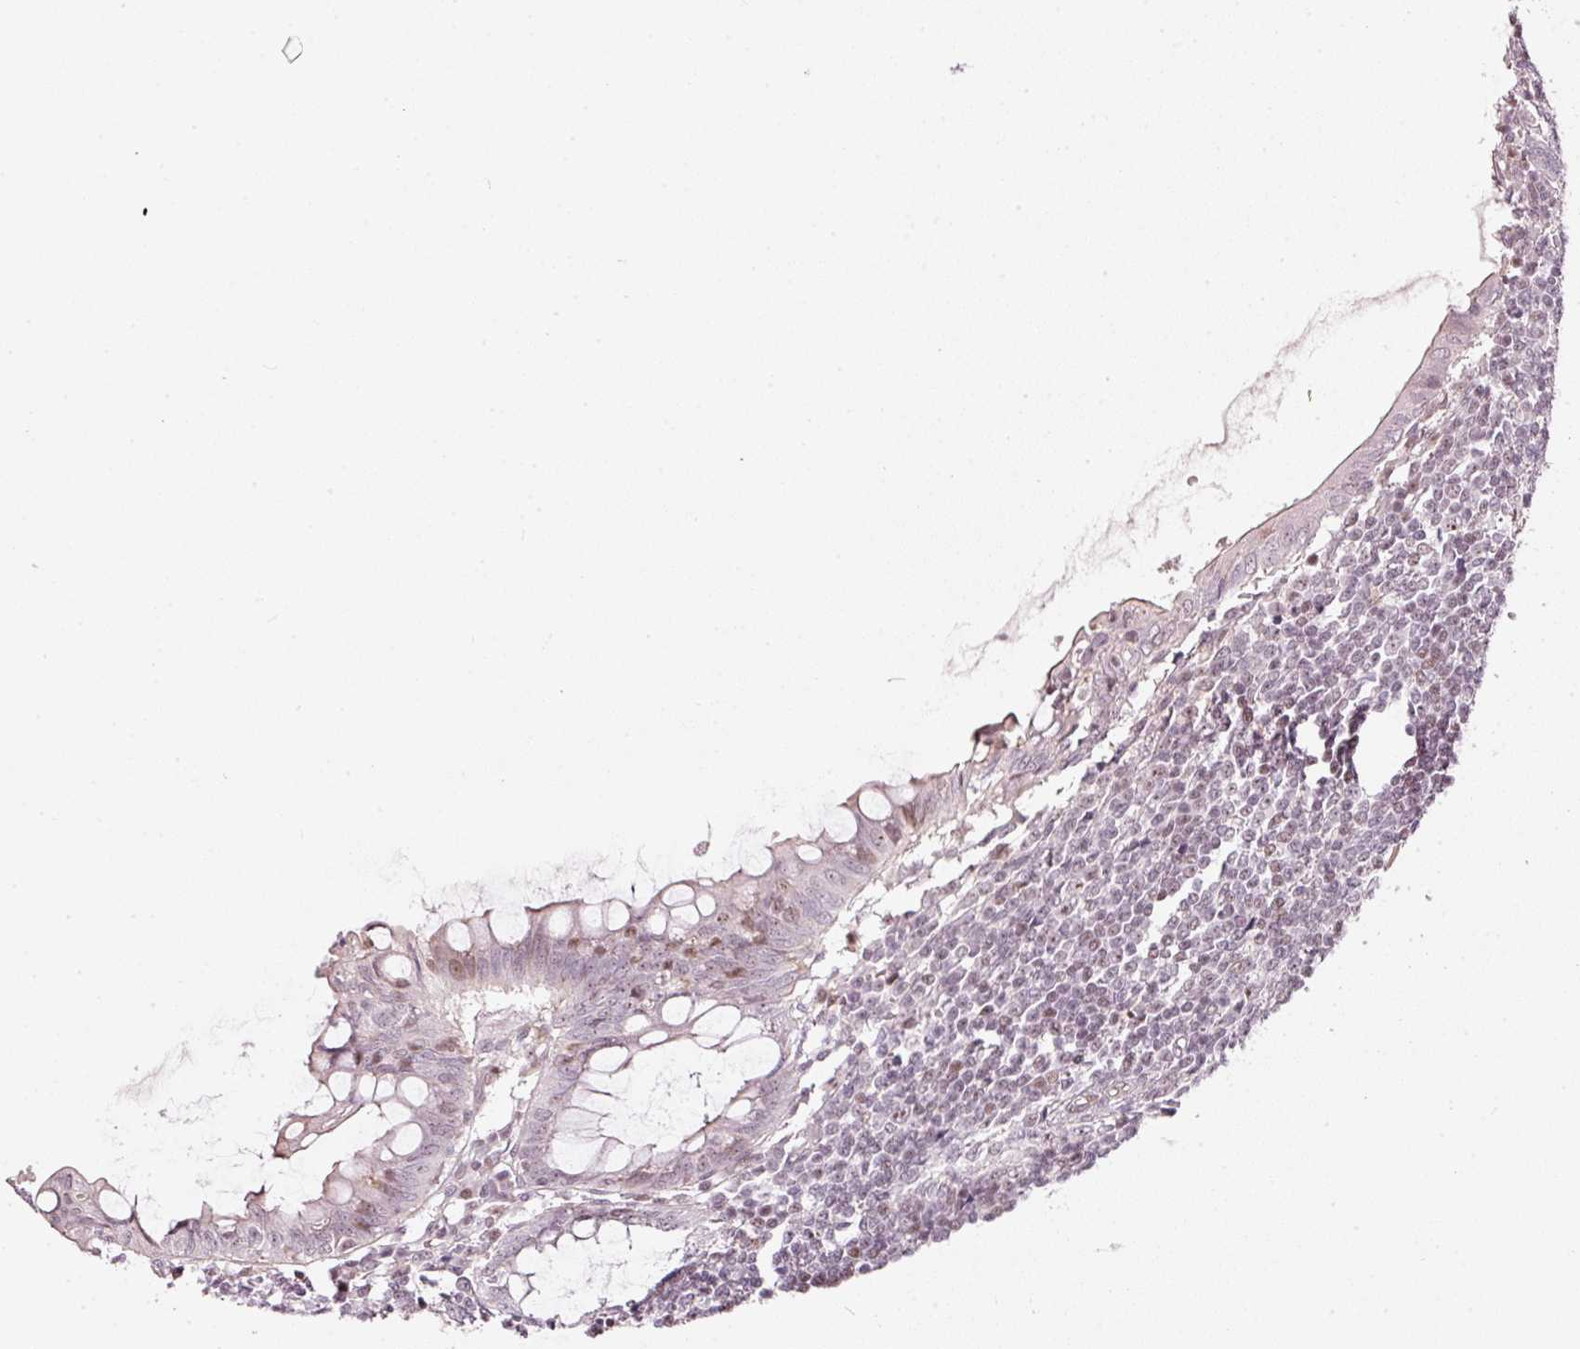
{"staining": {"intensity": "moderate", "quantity": ">75%", "location": "nuclear"}, "tissue": "appendix", "cell_type": "Glandular cells", "image_type": "normal", "snomed": [{"axis": "morphology", "description": "Normal tissue, NOS"}, {"axis": "topography", "description": "Appendix"}], "caption": "Appendix stained with IHC shows moderate nuclear expression in about >75% of glandular cells.", "gene": "MXRA8", "patient": {"sex": "male", "age": 83}}